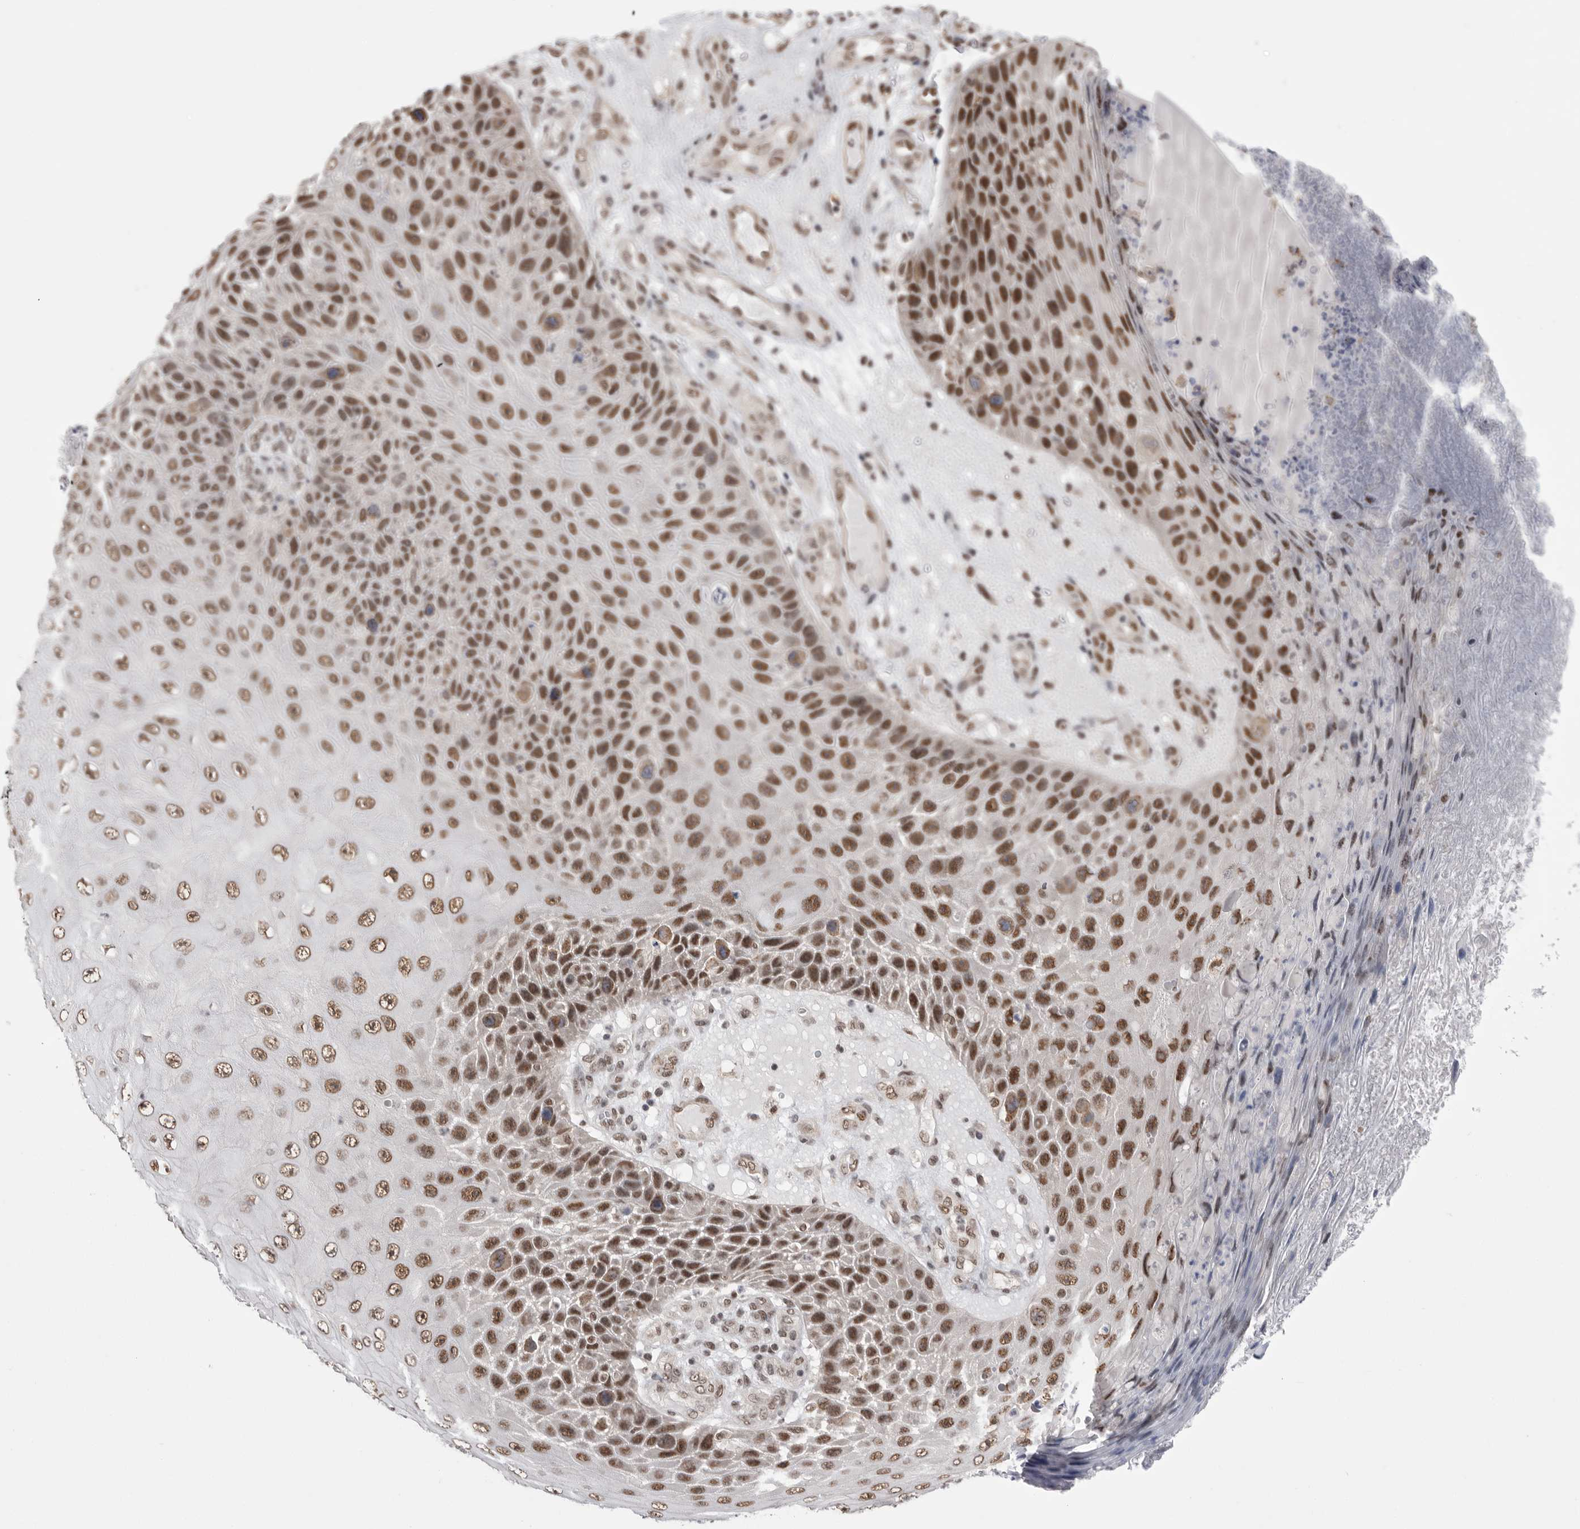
{"staining": {"intensity": "strong", "quantity": ">75%", "location": "nuclear"}, "tissue": "skin cancer", "cell_type": "Tumor cells", "image_type": "cancer", "snomed": [{"axis": "morphology", "description": "Squamous cell carcinoma, NOS"}, {"axis": "topography", "description": "Skin"}], "caption": "Brown immunohistochemical staining in skin squamous cell carcinoma exhibits strong nuclear positivity in approximately >75% of tumor cells.", "gene": "BCLAF3", "patient": {"sex": "female", "age": 88}}